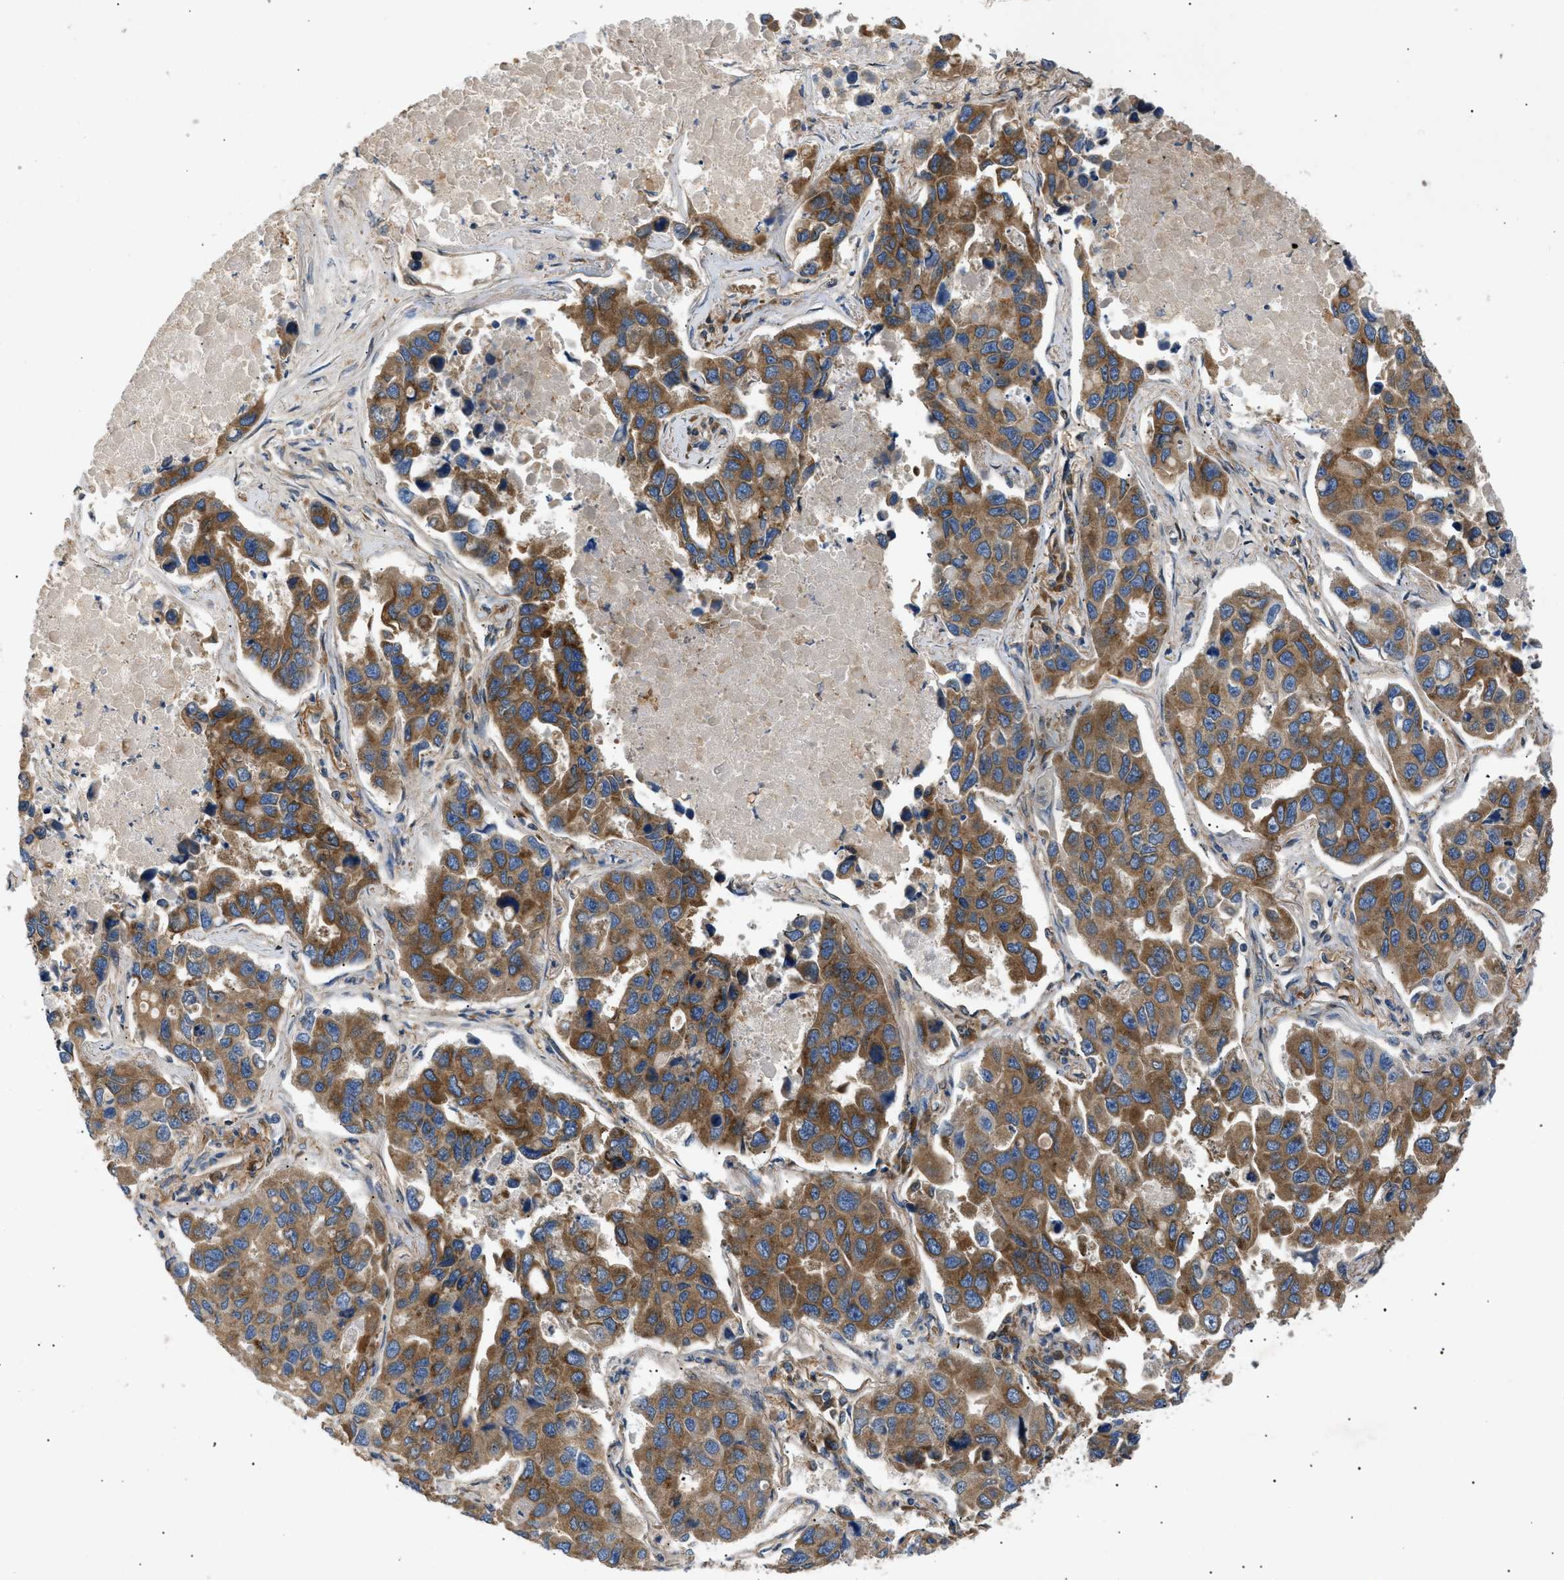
{"staining": {"intensity": "strong", "quantity": ">75%", "location": "cytoplasmic/membranous"}, "tissue": "lung cancer", "cell_type": "Tumor cells", "image_type": "cancer", "snomed": [{"axis": "morphology", "description": "Adenocarcinoma, NOS"}, {"axis": "topography", "description": "Lung"}], "caption": "The photomicrograph exhibits staining of adenocarcinoma (lung), revealing strong cytoplasmic/membranous protein positivity (brown color) within tumor cells. (IHC, brightfield microscopy, high magnification).", "gene": "LYSMD3", "patient": {"sex": "male", "age": 64}}